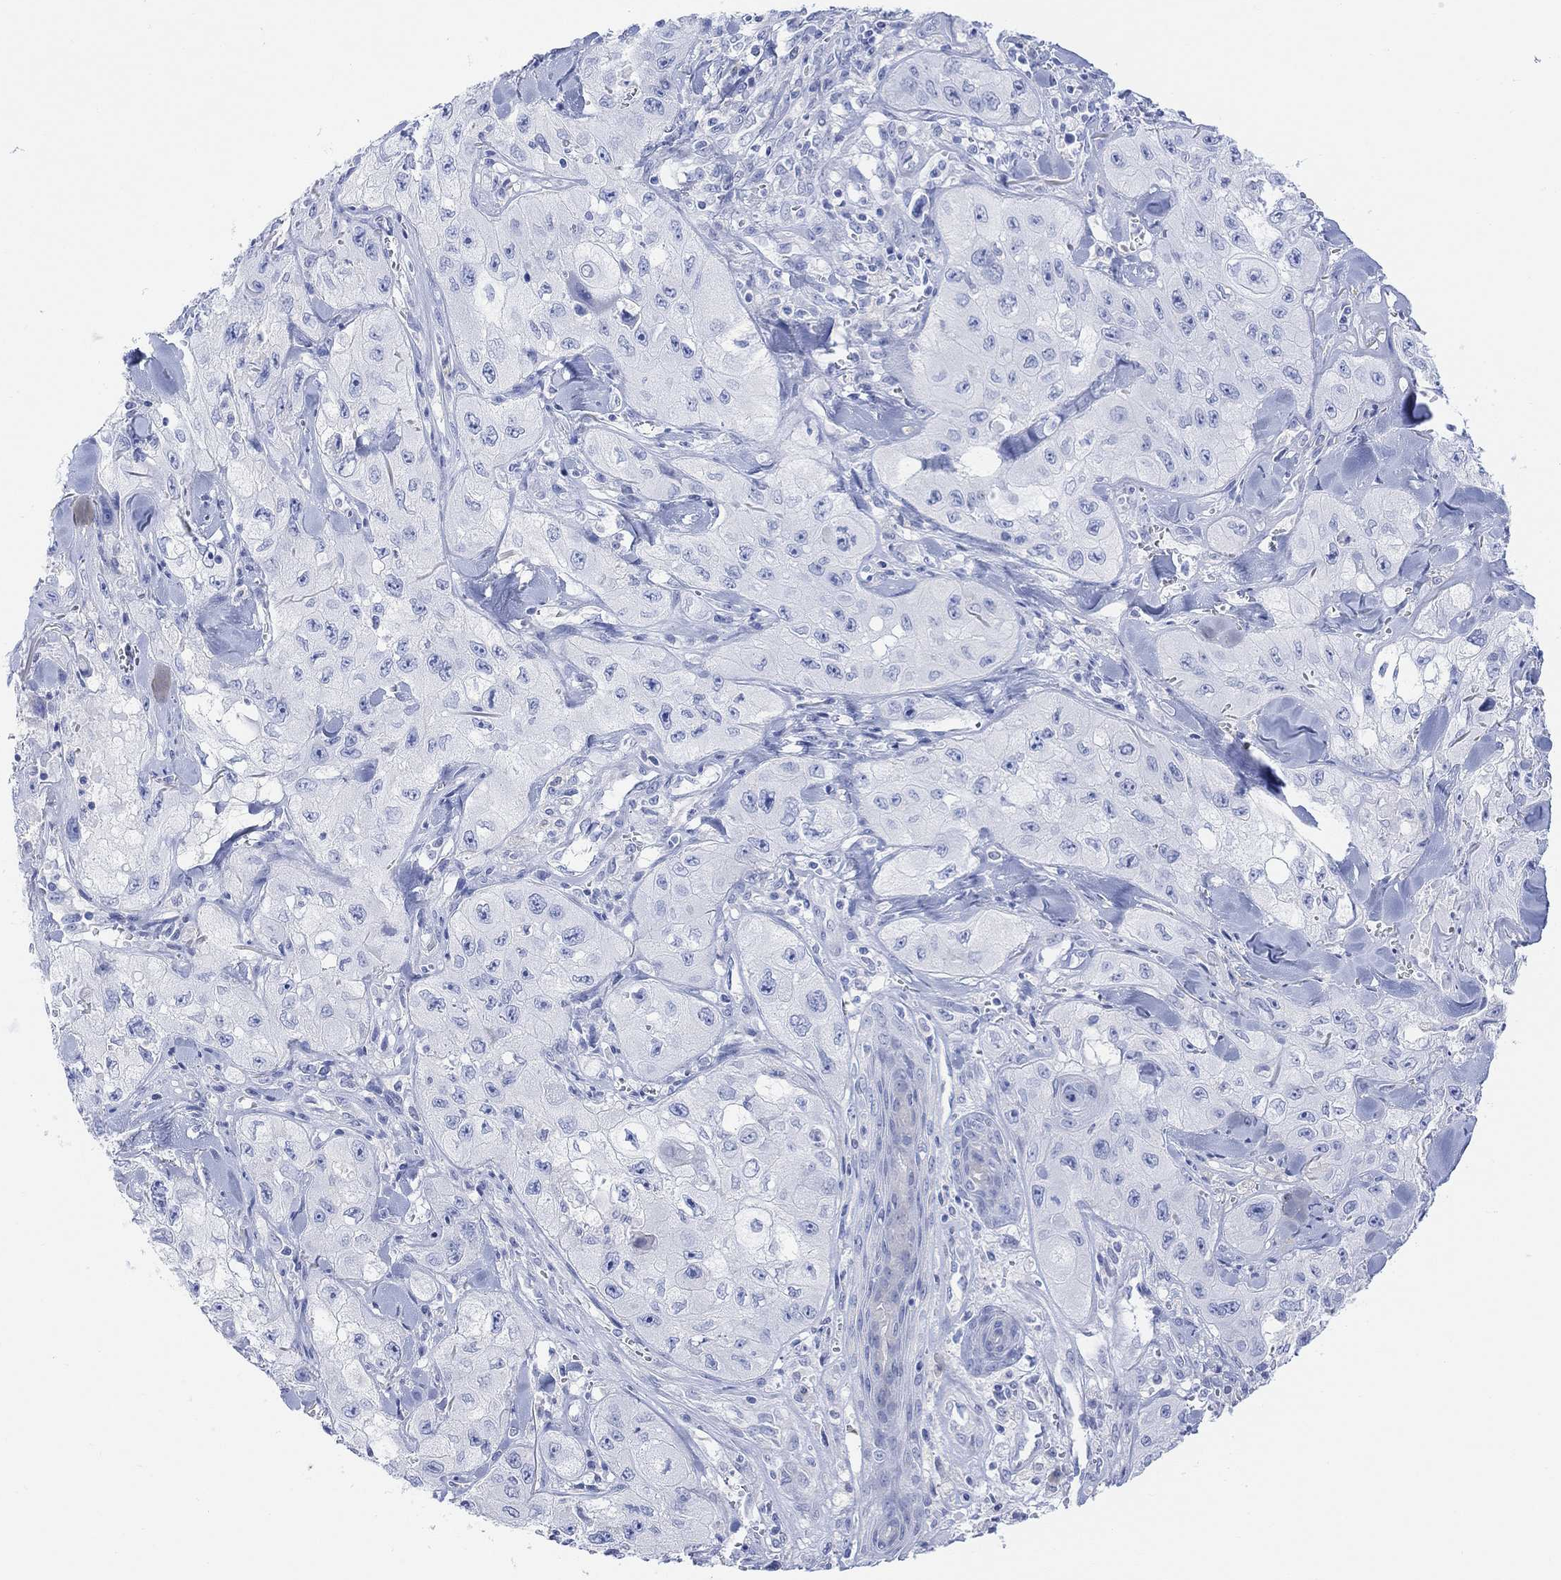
{"staining": {"intensity": "negative", "quantity": "none", "location": "none"}, "tissue": "skin cancer", "cell_type": "Tumor cells", "image_type": "cancer", "snomed": [{"axis": "morphology", "description": "Squamous cell carcinoma, NOS"}, {"axis": "topography", "description": "Skin"}, {"axis": "topography", "description": "Subcutis"}], "caption": "Immunohistochemical staining of human skin squamous cell carcinoma exhibits no significant positivity in tumor cells.", "gene": "GNG13", "patient": {"sex": "male", "age": 73}}